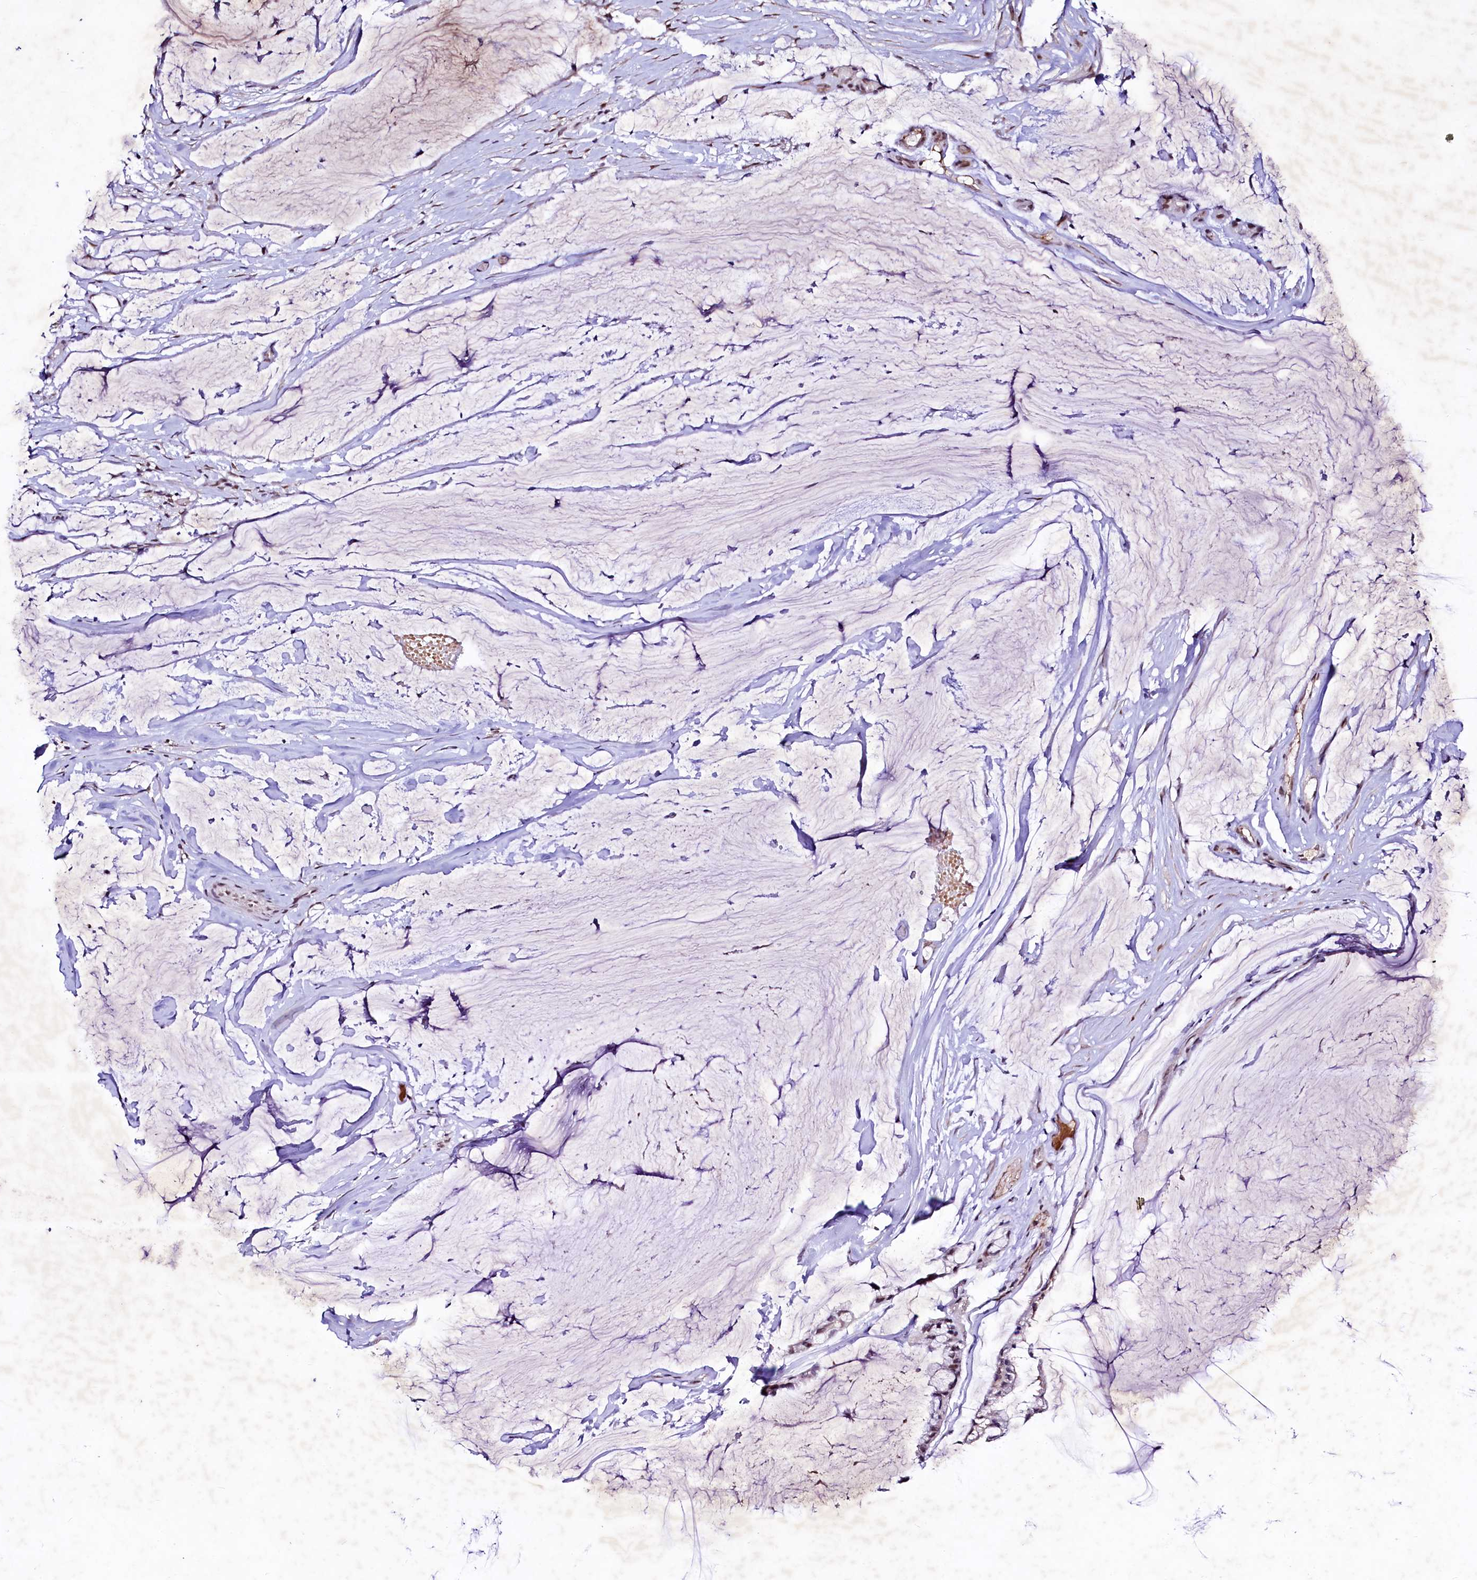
{"staining": {"intensity": "moderate", "quantity": "25%-75%", "location": "nuclear"}, "tissue": "ovarian cancer", "cell_type": "Tumor cells", "image_type": "cancer", "snomed": [{"axis": "morphology", "description": "Cystadenocarcinoma, mucinous, NOS"}, {"axis": "topography", "description": "Ovary"}], "caption": "Ovarian mucinous cystadenocarcinoma stained for a protein (brown) demonstrates moderate nuclear positive expression in about 25%-75% of tumor cells.", "gene": "LEUTX", "patient": {"sex": "female", "age": 39}}